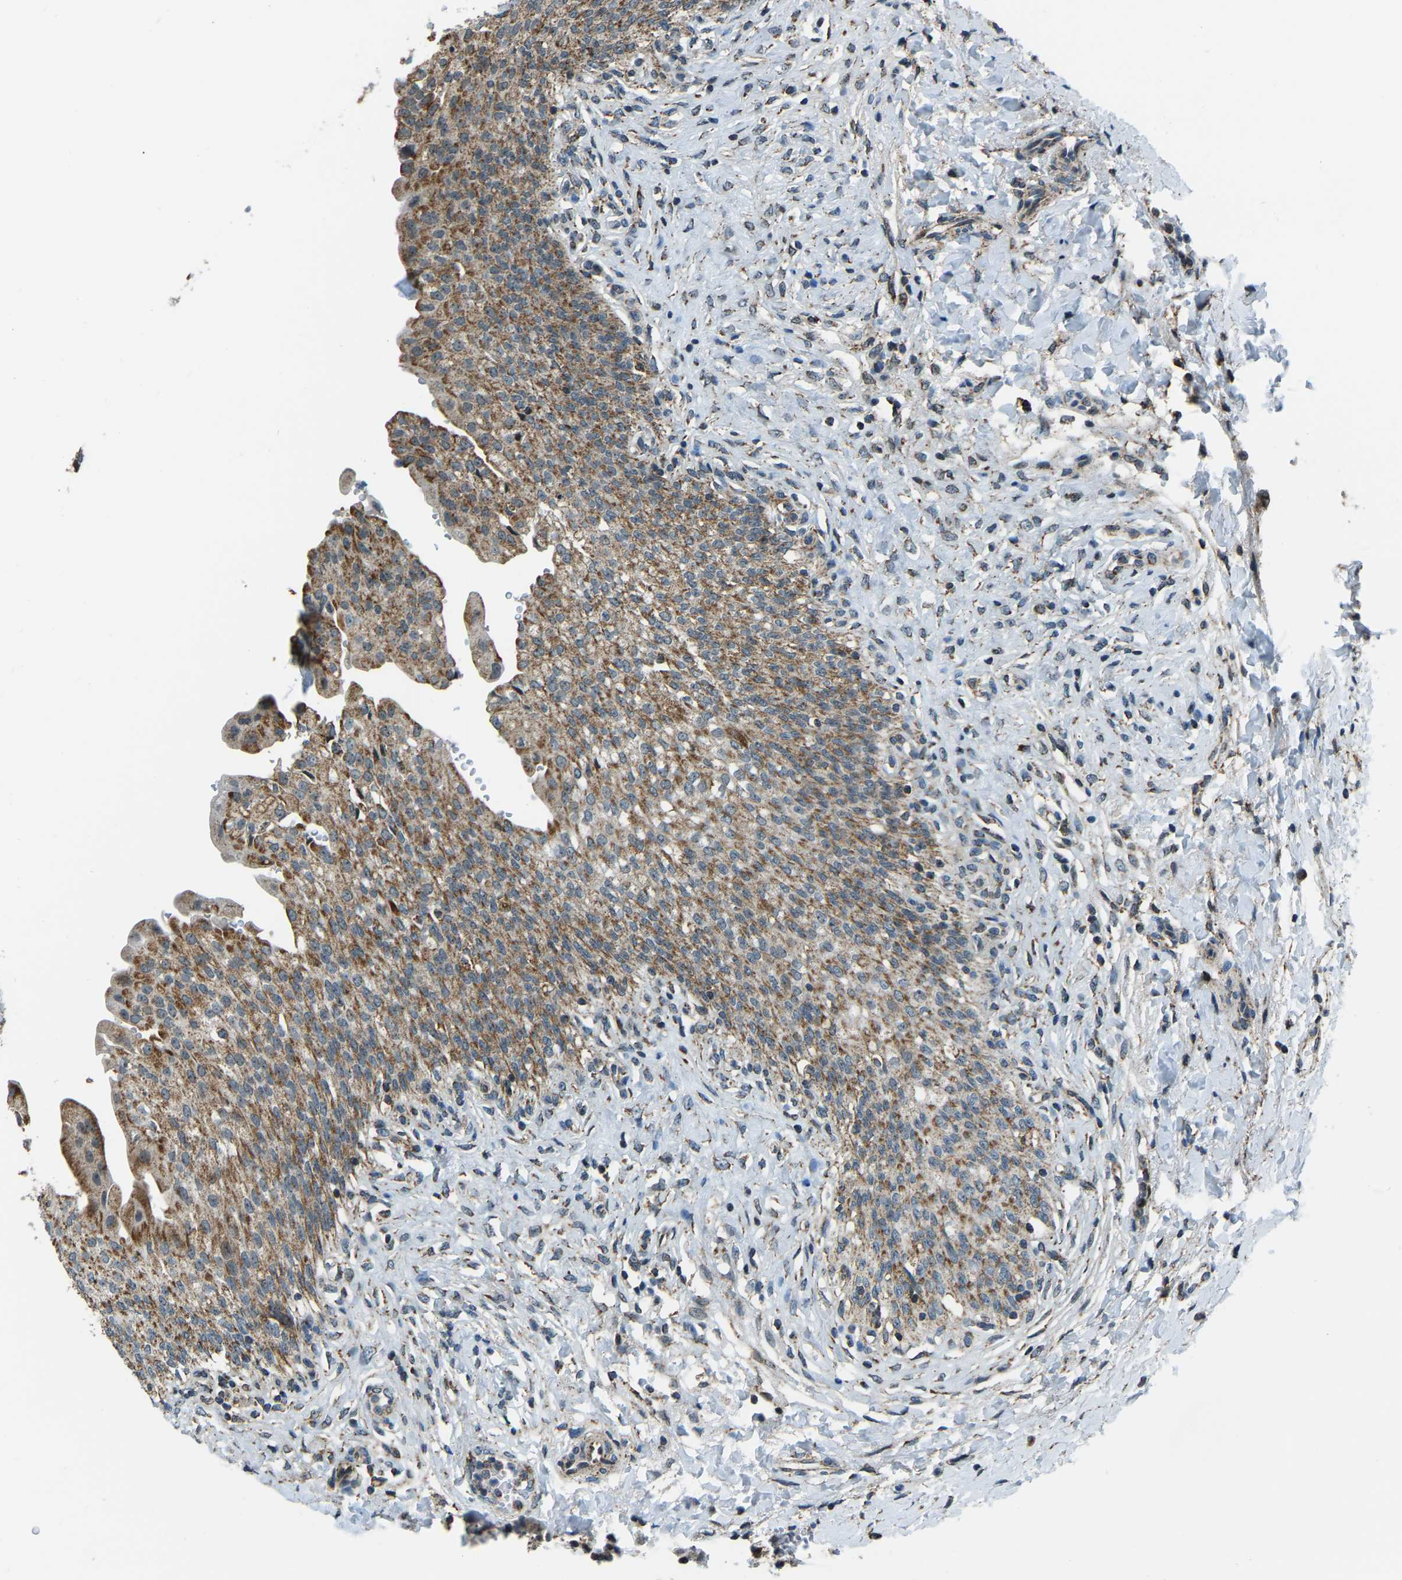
{"staining": {"intensity": "moderate", "quantity": ">75%", "location": "cytoplasmic/membranous"}, "tissue": "urinary bladder", "cell_type": "Urothelial cells", "image_type": "normal", "snomed": [{"axis": "morphology", "description": "Urothelial carcinoma, High grade"}, {"axis": "topography", "description": "Urinary bladder"}], "caption": "Urinary bladder stained with IHC exhibits moderate cytoplasmic/membranous staining in about >75% of urothelial cells.", "gene": "RBM33", "patient": {"sex": "male", "age": 46}}